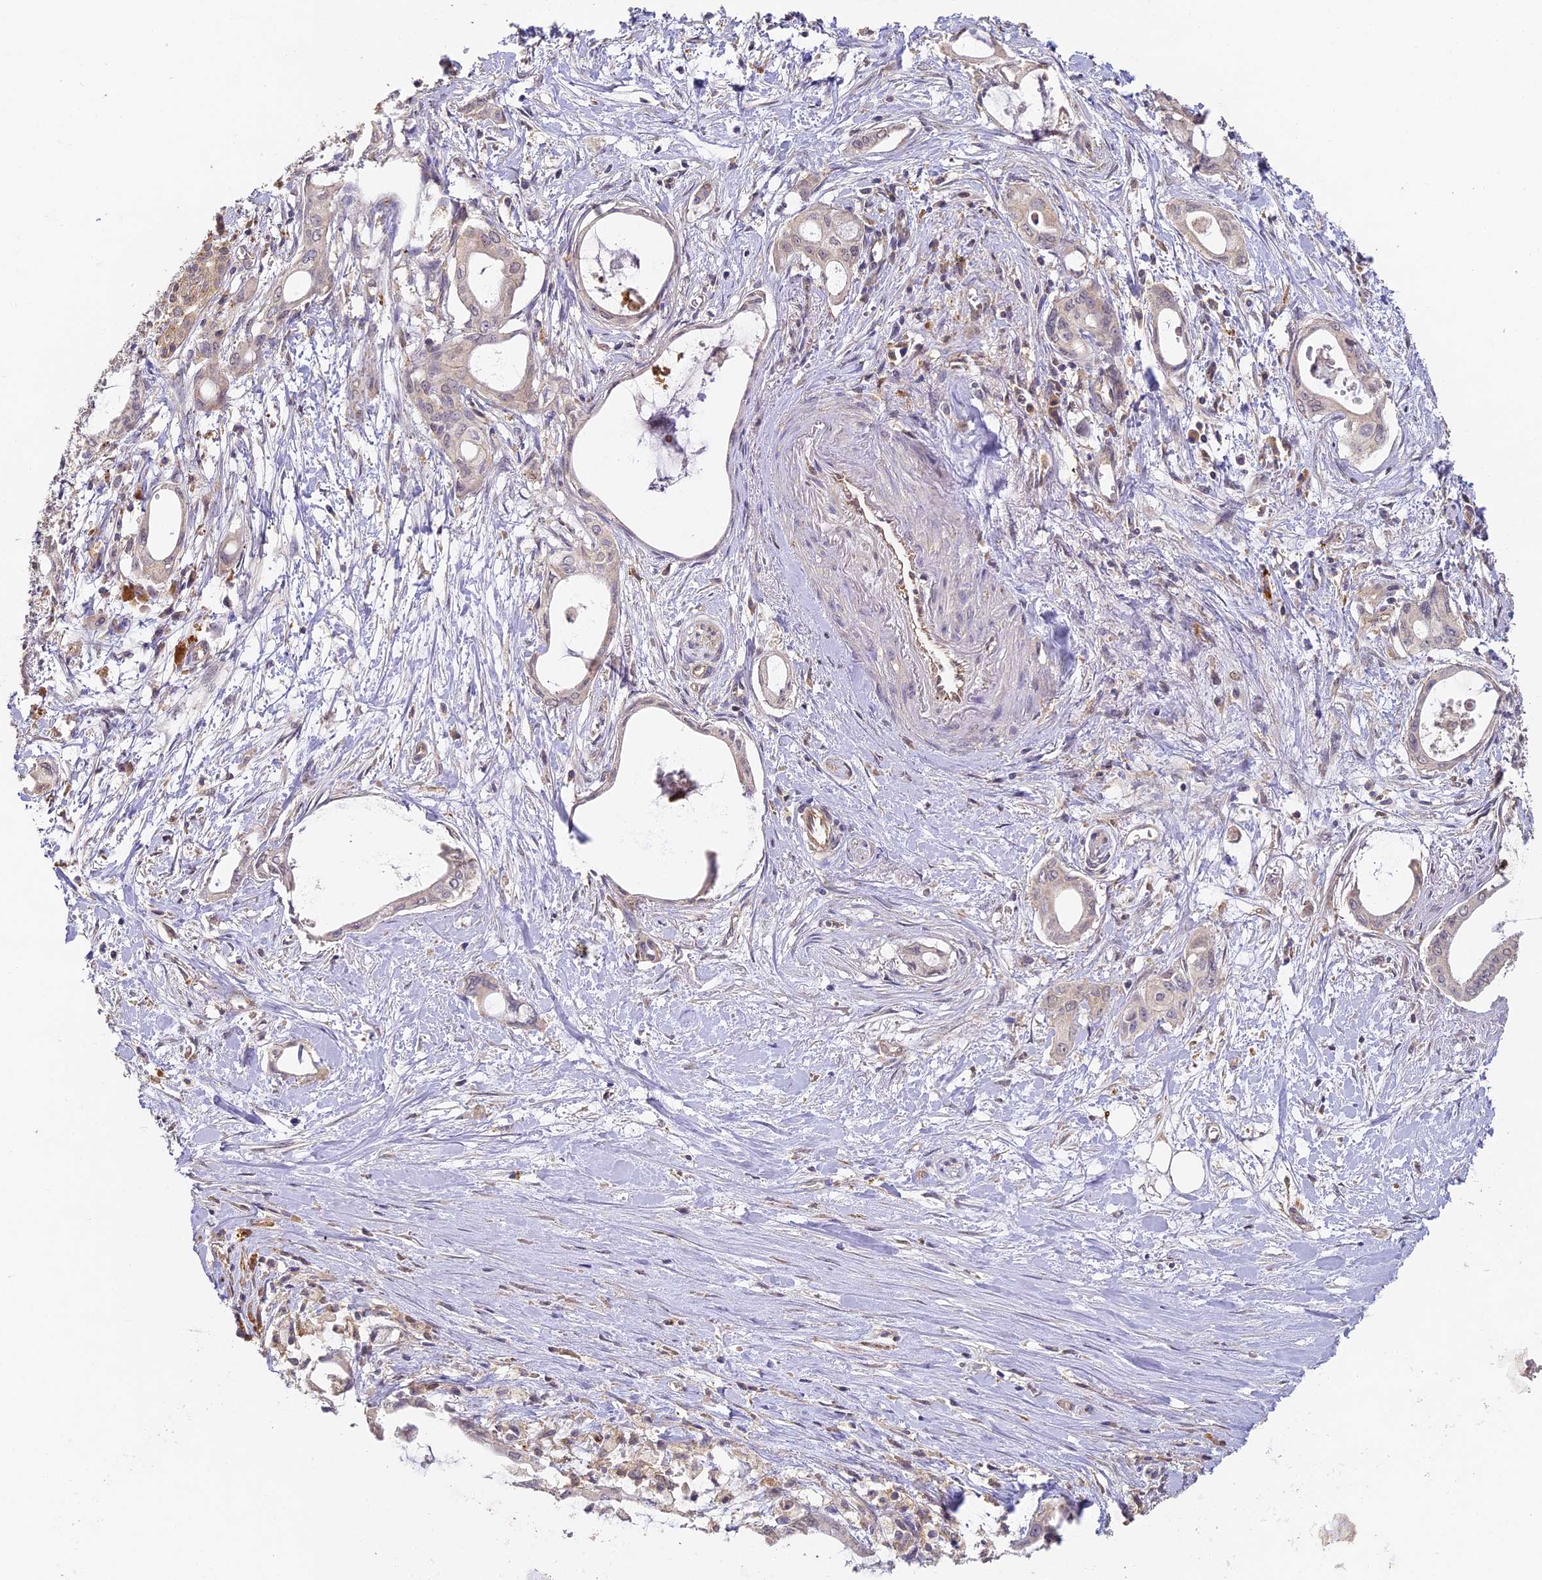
{"staining": {"intensity": "weak", "quantity": "<25%", "location": "cytoplasmic/membranous"}, "tissue": "pancreatic cancer", "cell_type": "Tumor cells", "image_type": "cancer", "snomed": [{"axis": "morphology", "description": "Adenocarcinoma, NOS"}, {"axis": "topography", "description": "Pancreas"}], "caption": "There is no significant staining in tumor cells of pancreatic cancer.", "gene": "YAE1", "patient": {"sex": "male", "age": 72}}